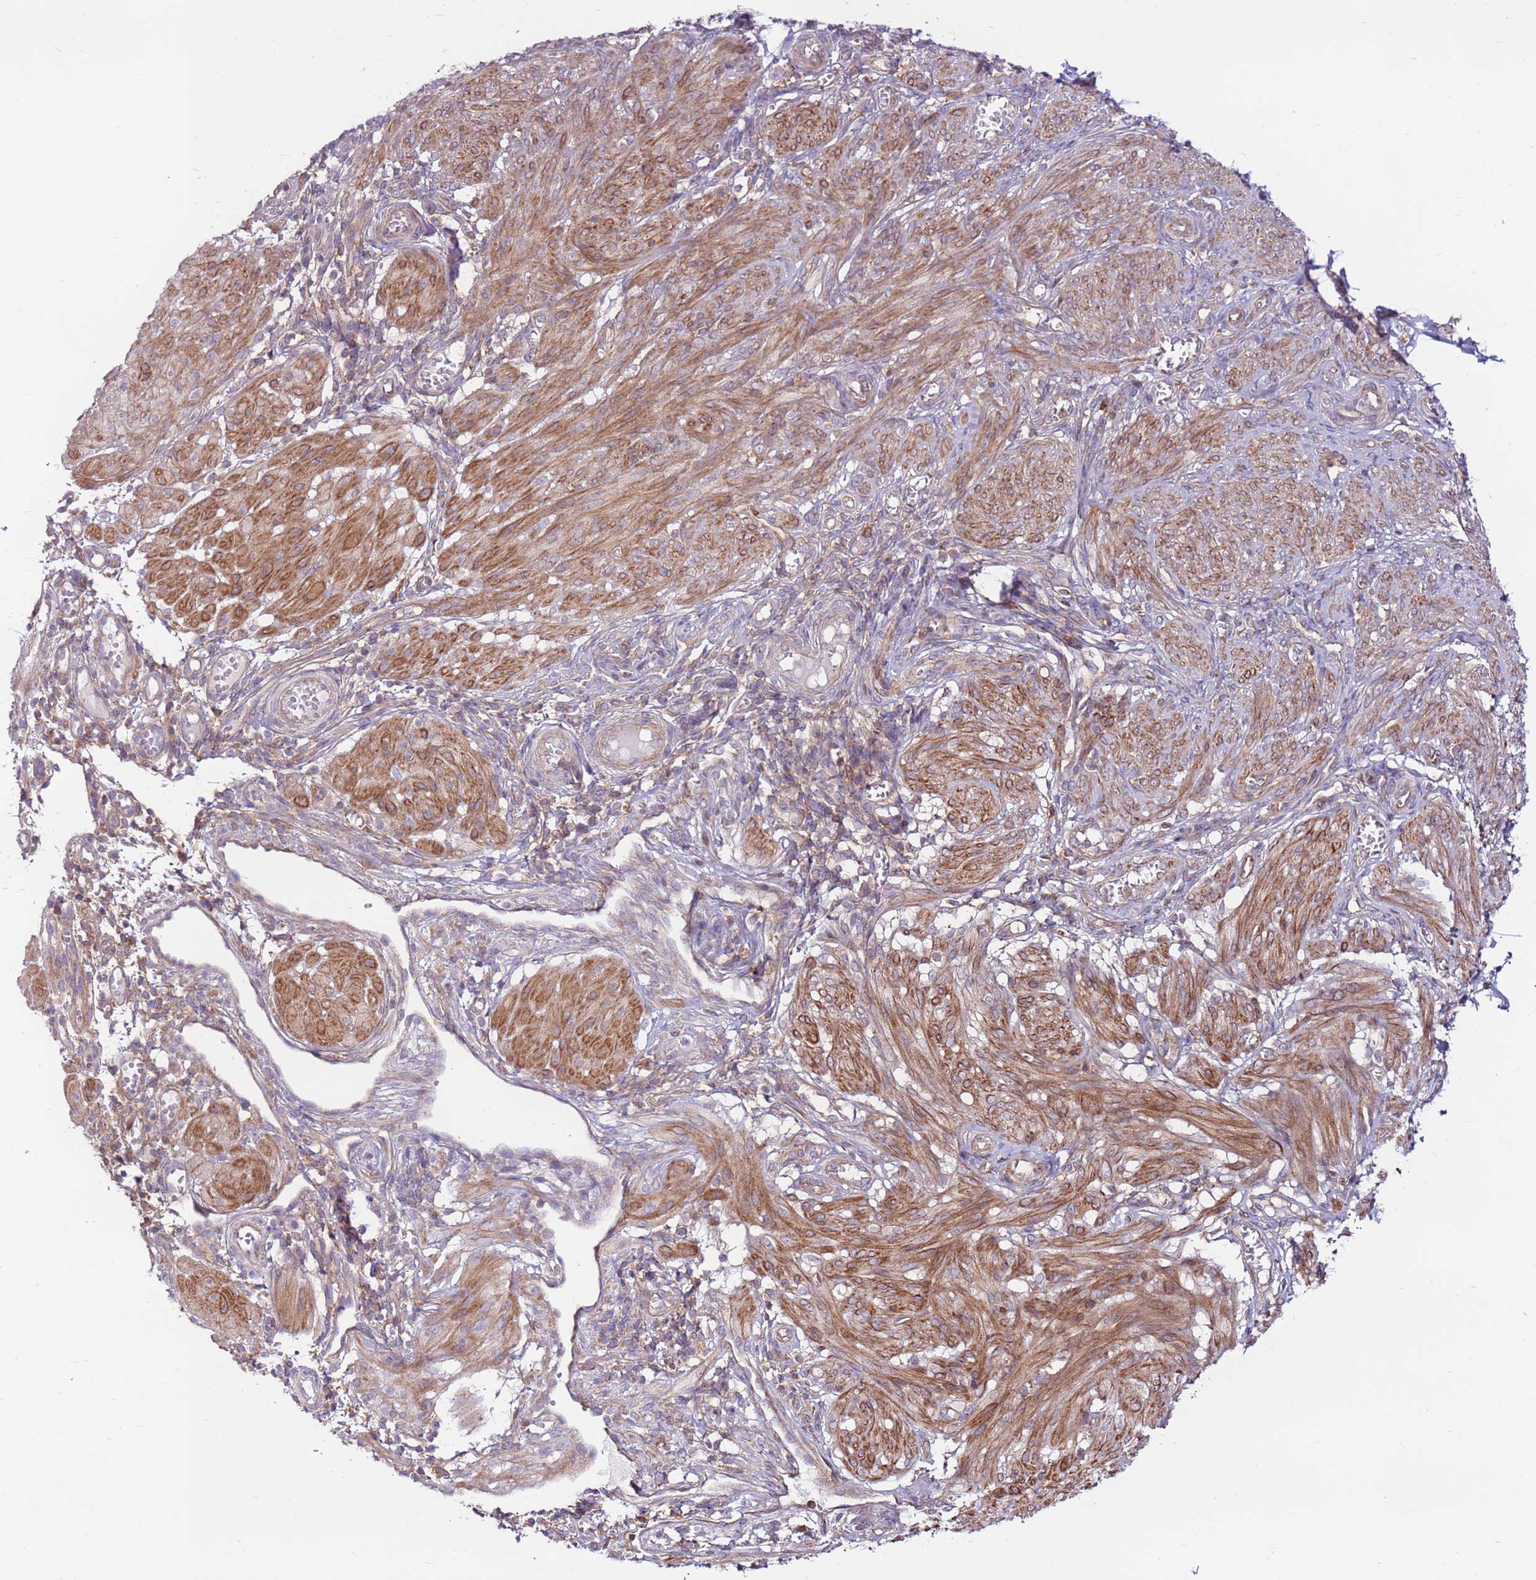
{"staining": {"intensity": "moderate", "quantity": ">75%", "location": "cytoplasmic/membranous"}, "tissue": "smooth muscle", "cell_type": "Smooth muscle cells", "image_type": "normal", "snomed": [{"axis": "morphology", "description": "Normal tissue, NOS"}, {"axis": "topography", "description": "Smooth muscle"}], "caption": "This photomicrograph exhibits IHC staining of benign smooth muscle, with medium moderate cytoplasmic/membranous staining in about >75% of smooth muscle cells.", "gene": "DDX19B", "patient": {"sex": "female", "age": 39}}